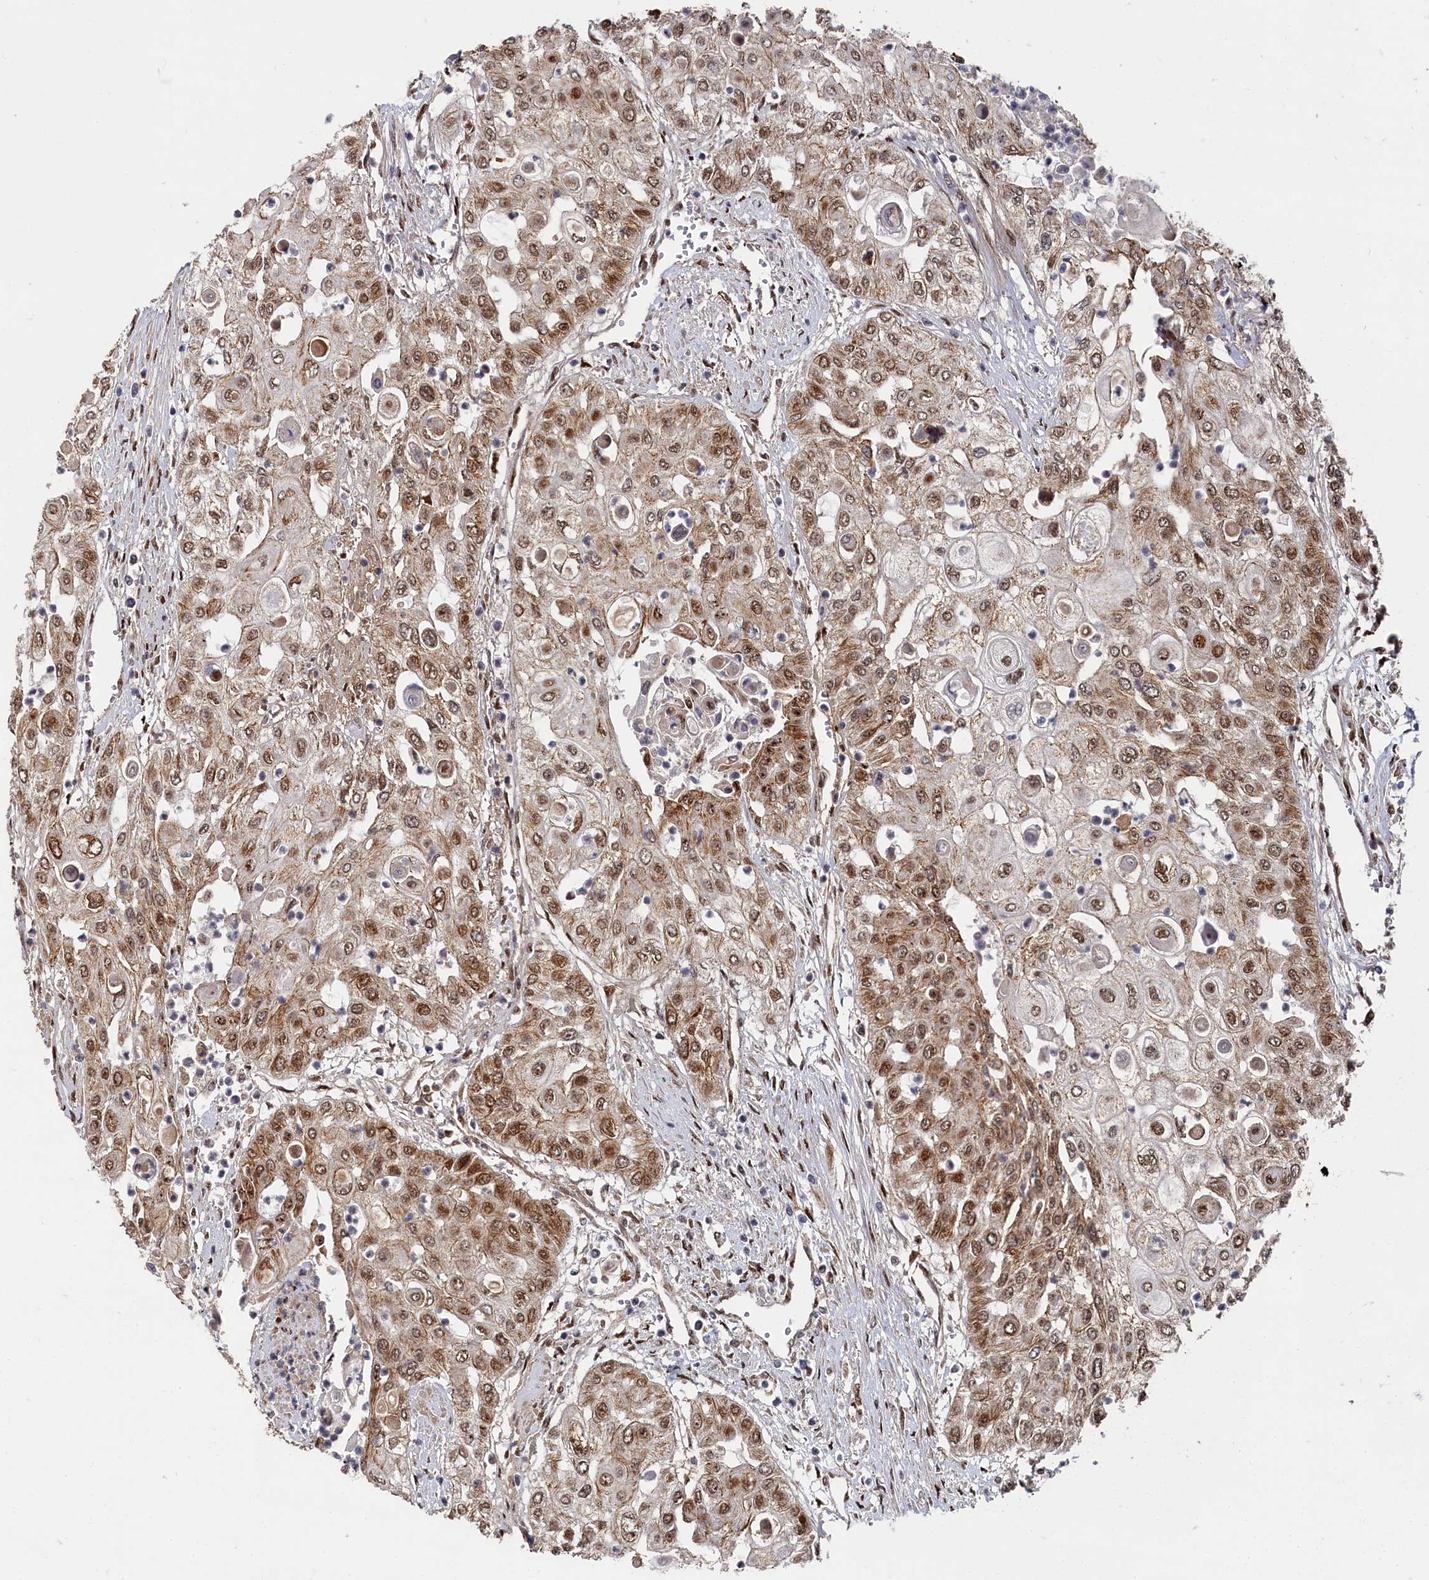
{"staining": {"intensity": "moderate", "quantity": ">75%", "location": "nuclear"}, "tissue": "urothelial cancer", "cell_type": "Tumor cells", "image_type": "cancer", "snomed": [{"axis": "morphology", "description": "Urothelial carcinoma, High grade"}, {"axis": "topography", "description": "Urinary bladder"}], "caption": "Urothelial cancer stained for a protein (brown) reveals moderate nuclear positive staining in about >75% of tumor cells.", "gene": "BUB3", "patient": {"sex": "female", "age": 79}}